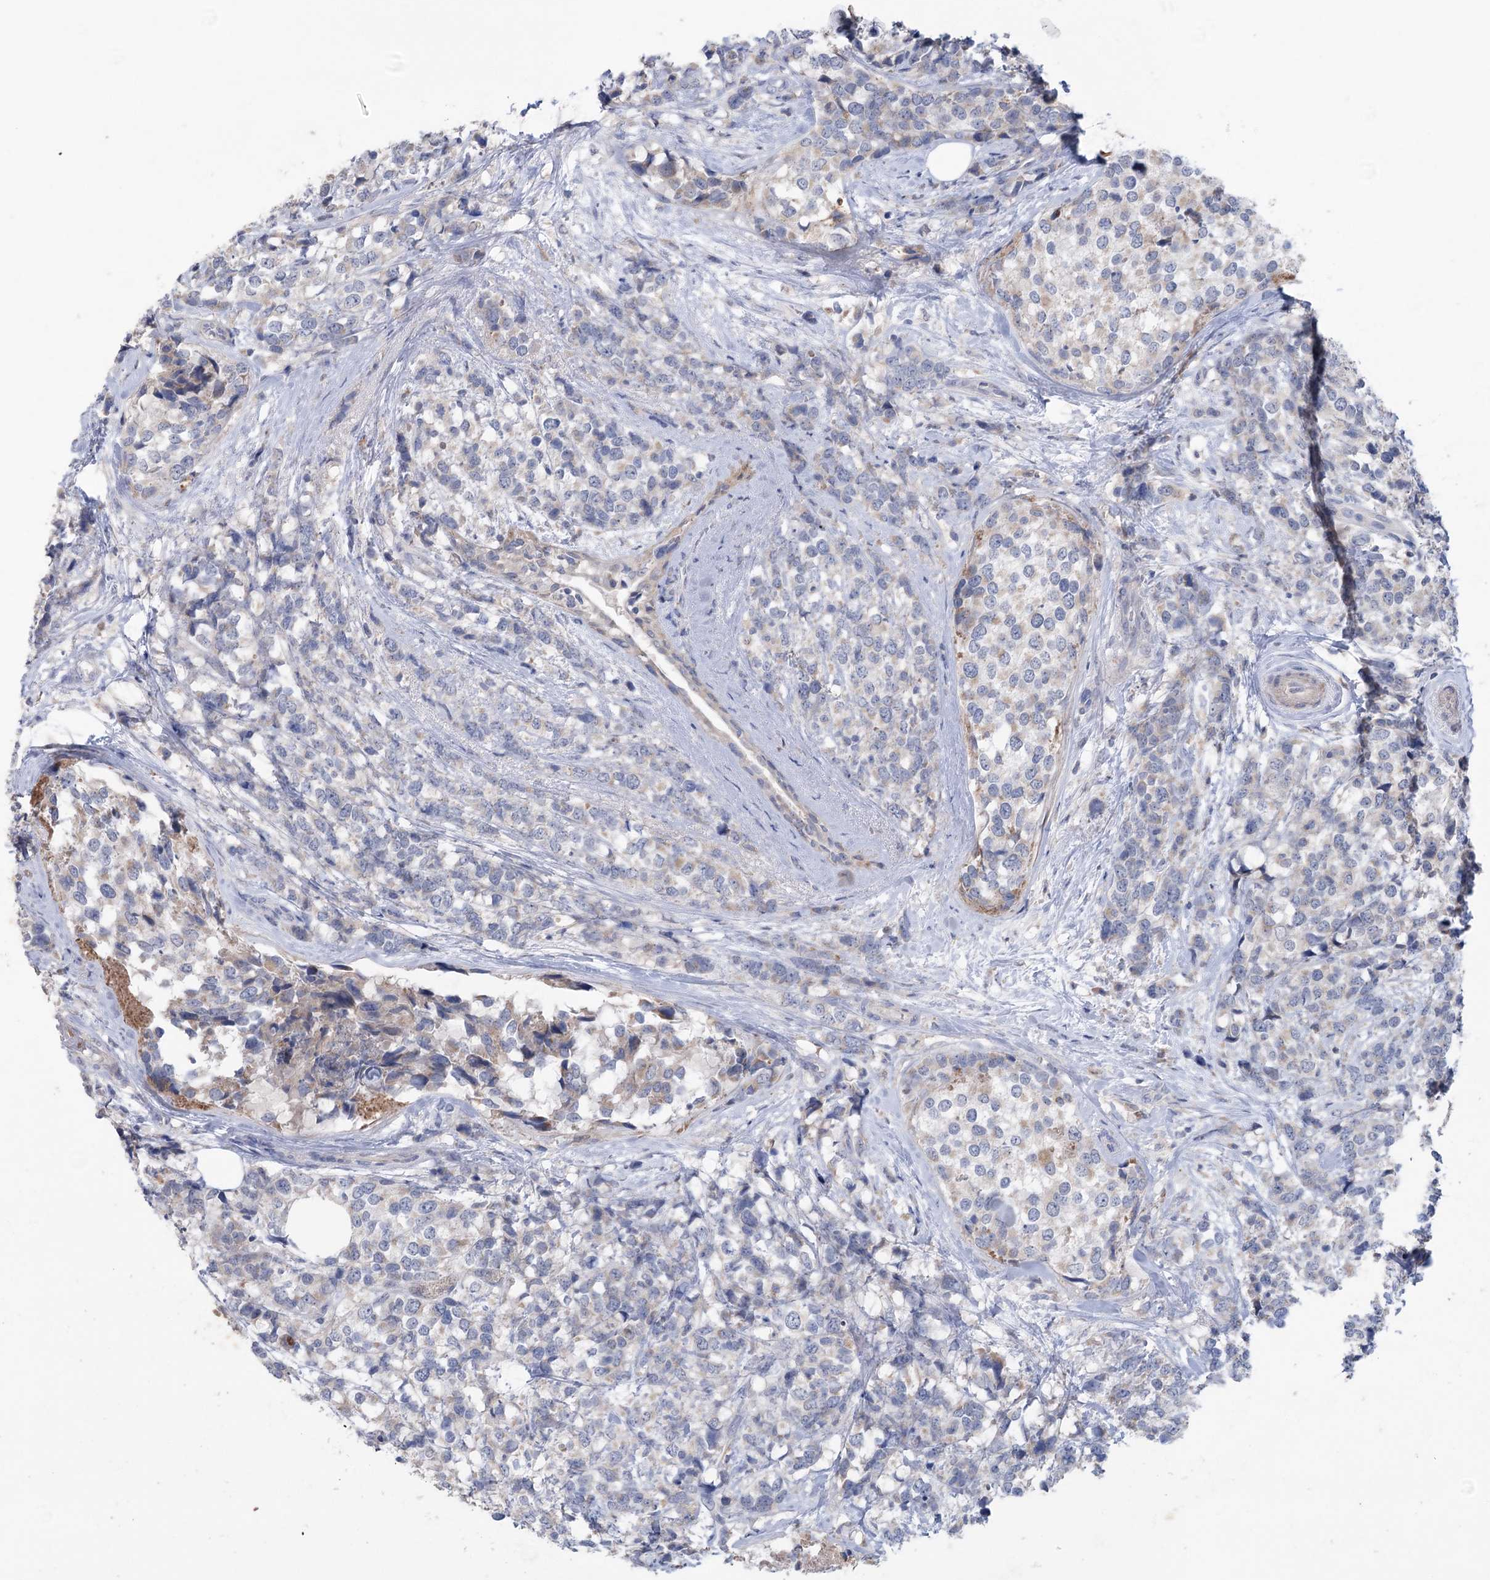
{"staining": {"intensity": "weak", "quantity": "<25%", "location": "cytoplasmic/membranous"}, "tissue": "breast cancer", "cell_type": "Tumor cells", "image_type": "cancer", "snomed": [{"axis": "morphology", "description": "Lobular carcinoma"}, {"axis": "topography", "description": "Breast"}], "caption": "The micrograph demonstrates no staining of tumor cells in lobular carcinoma (breast). The staining was performed using DAB (3,3'-diaminobenzidine) to visualize the protein expression in brown, while the nuclei were stained in blue with hematoxylin (Magnification: 20x).", "gene": "MTCH2", "patient": {"sex": "female", "age": 59}}